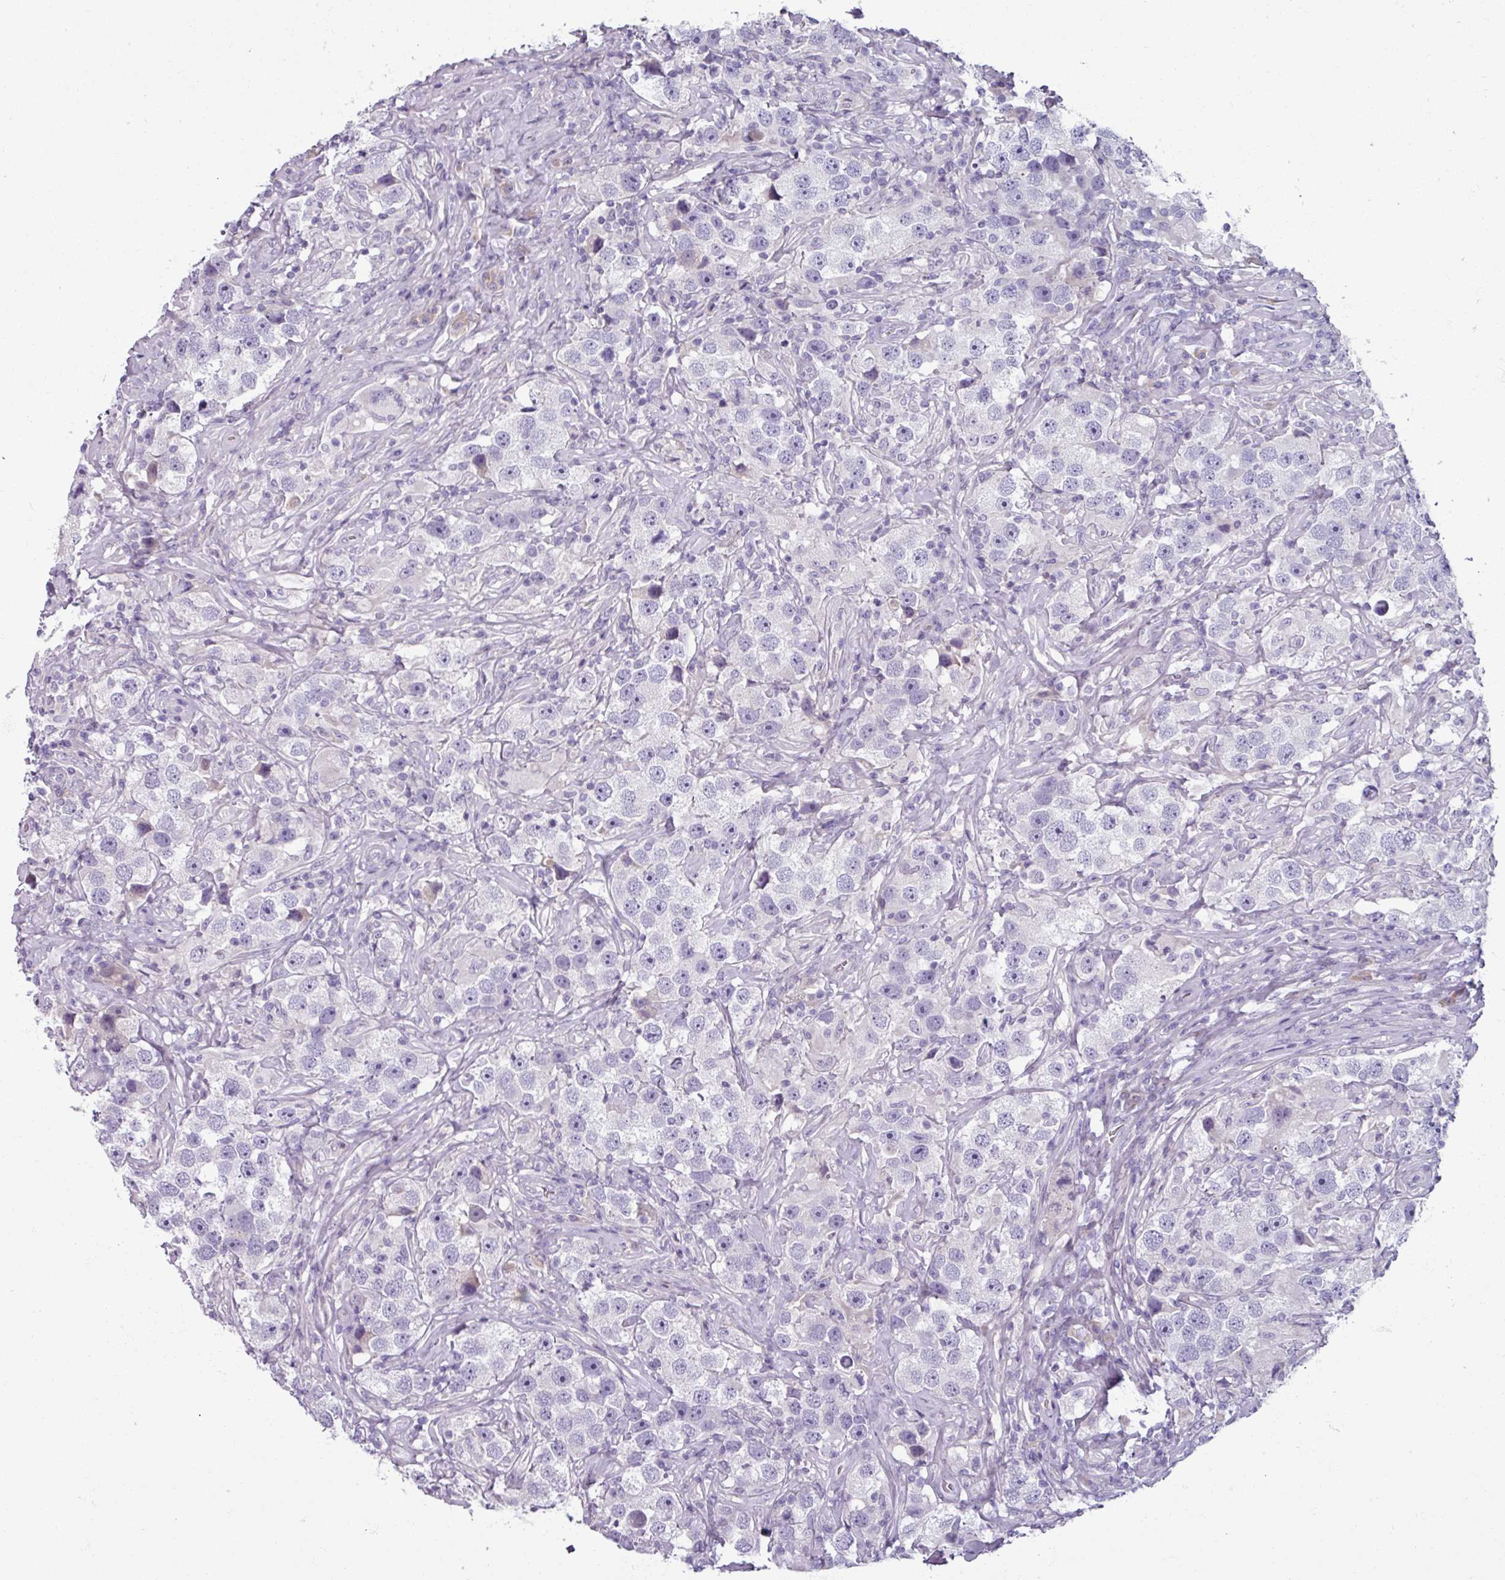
{"staining": {"intensity": "negative", "quantity": "none", "location": "none"}, "tissue": "testis cancer", "cell_type": "Tumor cells", "image_type": "cancer", "snomed": [{"axis": "morphology", "description": "Seminoma, NOS"}, {"axis": "topography", "description": "Testis"}], "caption": "A histopathology image of testis cancer (seminoma) stained for a protein exhibits no brown staining in tumor cells.", "gene": "SMIM11", "patient": {"sex": "male", "age": 49}}